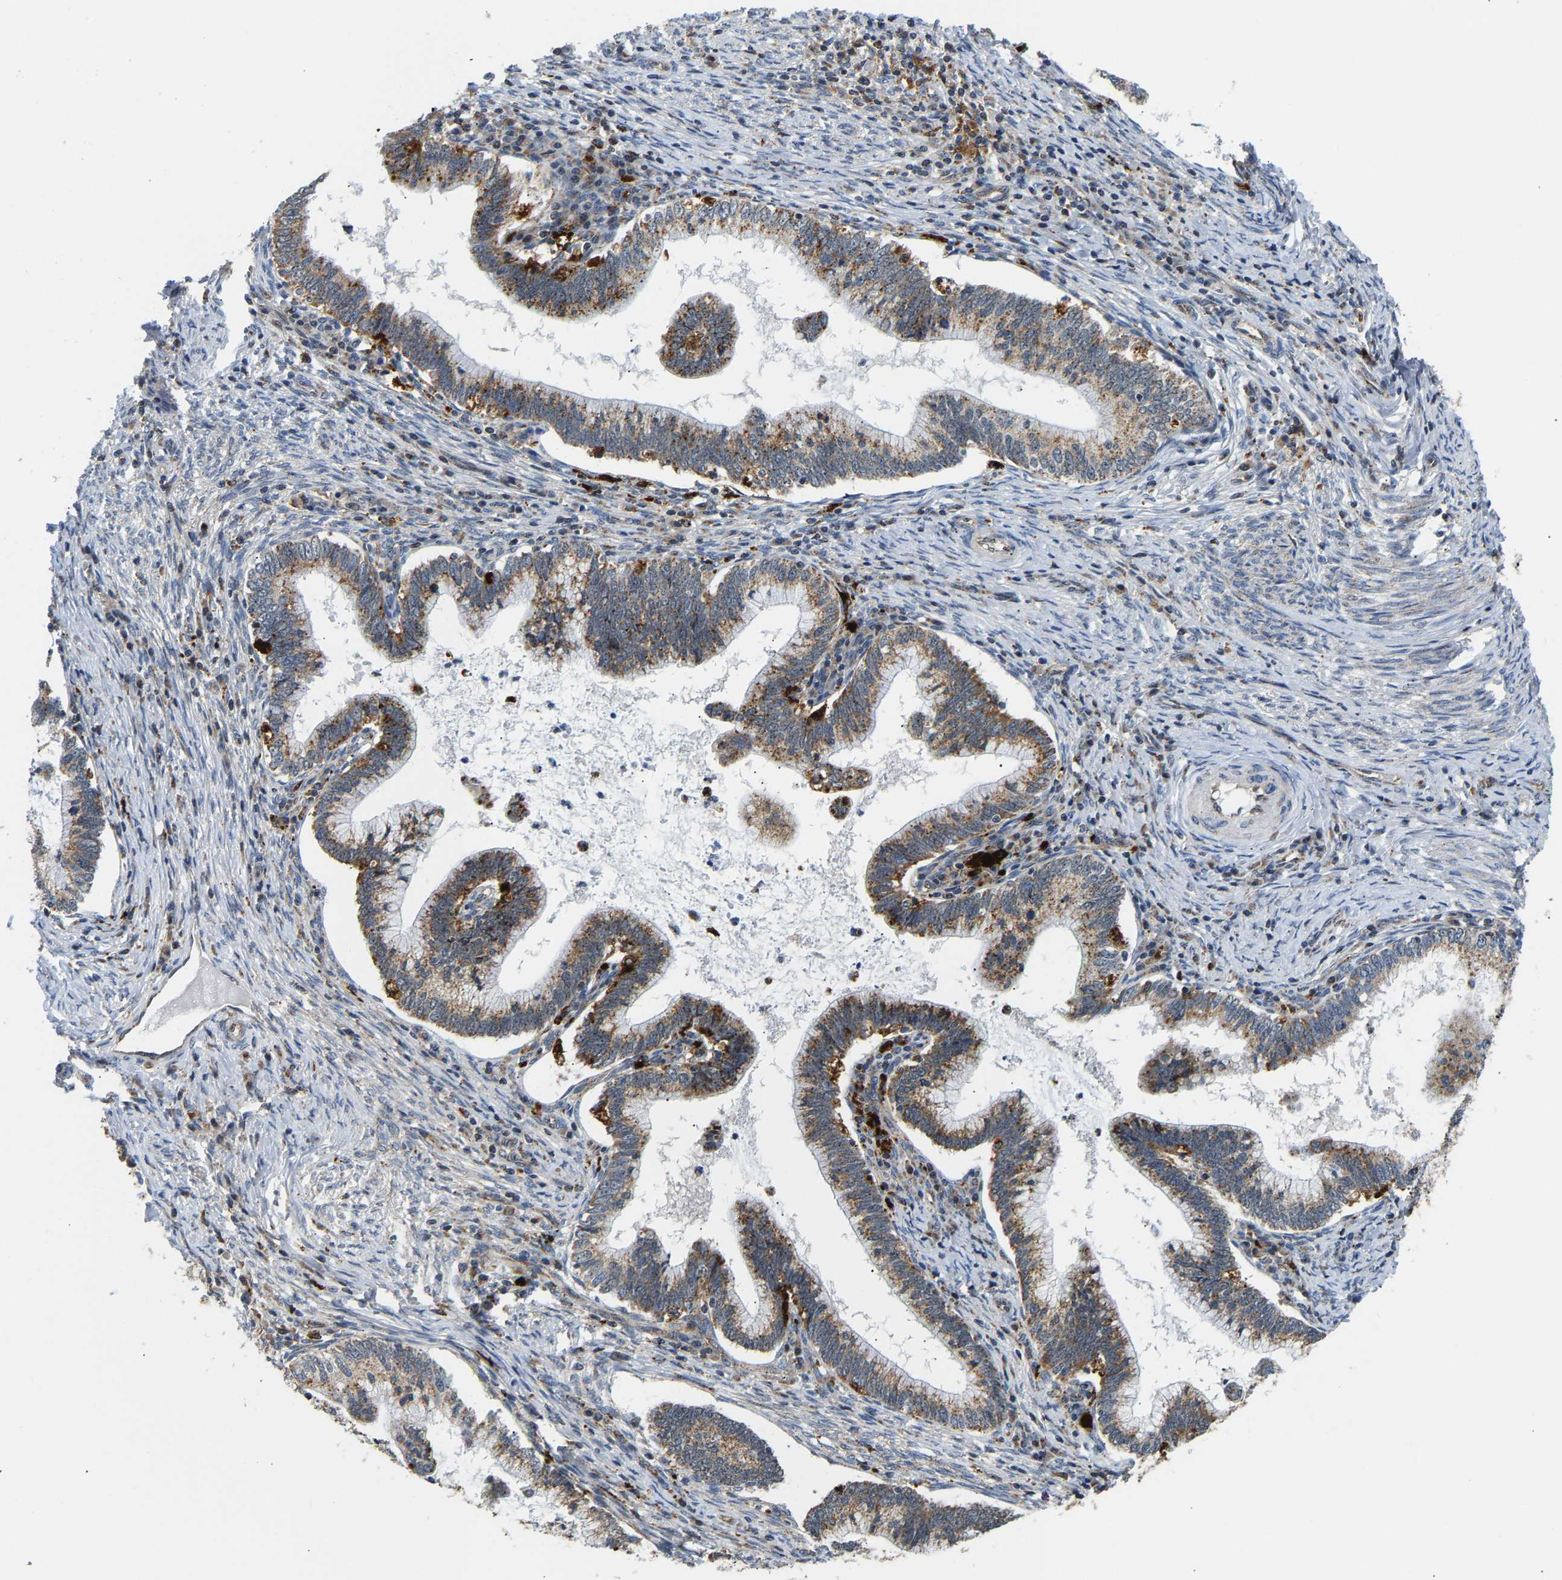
{"staining": {"intensity": "moderate", "quantity": "25%-75%", "location": "cytoplasmic/membranous"}, "tissue": "cervical cancer", "cell_type": "Tumor cells", "image_type": "cancer", "snomed": [{"axis": "morphology", "description": "Adenocarcinoma, NOS"}, {"axis": "topography", "description": "Cervix"}], "caption": "This photomicrograph displays IHC staining of adenocarcinoma (cervical), with medium moderate cytoplasmic/membranous expression in about 25%-75% of tumor cells.", "gene": "GIMAP7", "patient": {"sex": "female", "age": 36}}